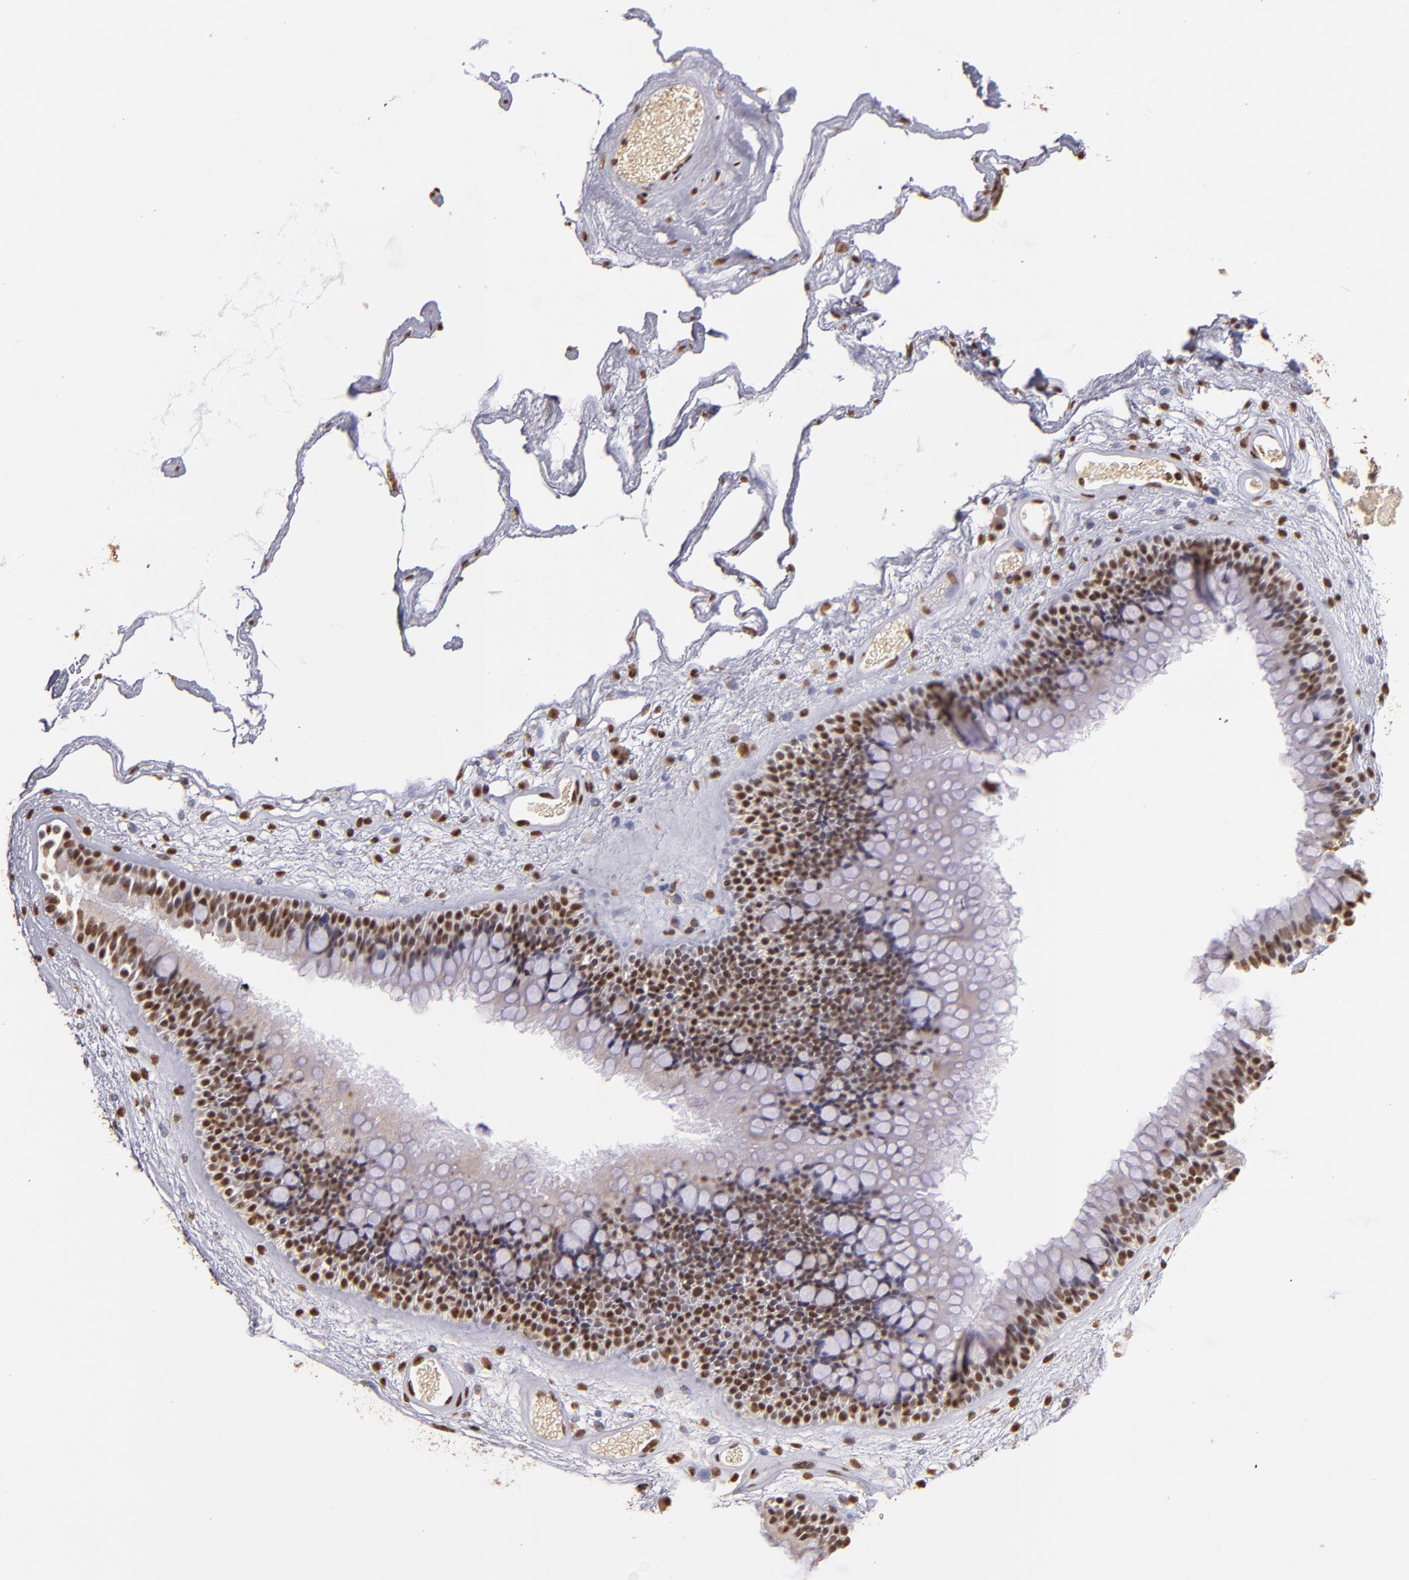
{"staining": {"intensity": "moderate", "quantity": ">75%", "location": "nuclear"}, "tissue": "nasopharynx", "cell_type": "Respiratory epithelial cells", "image_type": "normal", "snomed": [{"axis": "morphology", "description": "Normal tissue, NOS"}, {"axis": "morphology", "description": "Inflammation, NOS"}, {"axis": "topography", "description": "Nasopharynx"}], "caption": "Immunohistochemical staining of normal nasopharynx displays moderate nuclear protein staining in about >75% of respiratory epithelial cells. (DAB IHC, brown staining for protein, blue staining for nuclei).", "gene": "SP1", "patient": {"sex": "male", "age": 48}}